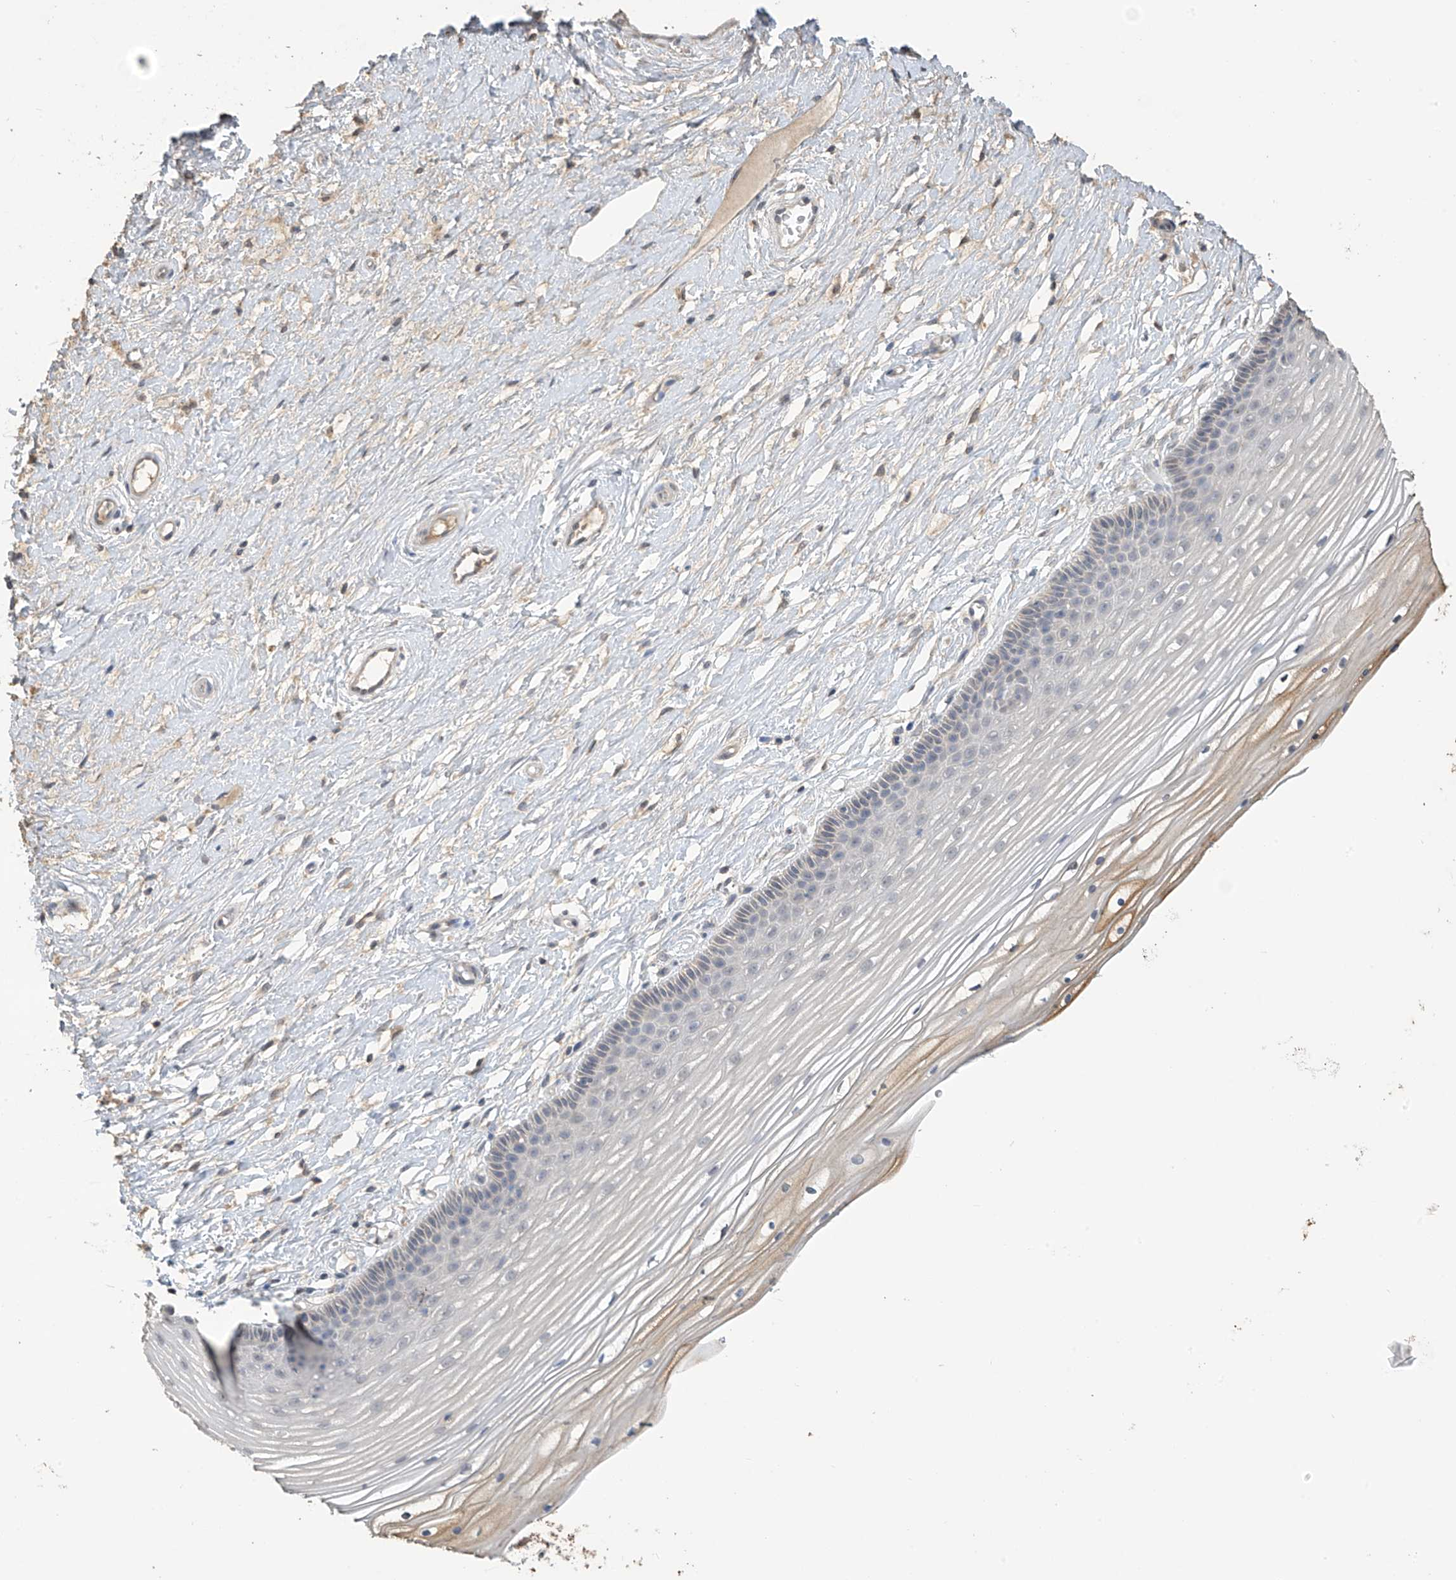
{"staining": {"intensity": "moderate", "quantity": "<25%", "location": "cytoplasmic/membranous"}, "tissue": "vagina", "cell_type": "Squamous epithelial cells", "image_type": "normal", "snomed": [{"axis": "morphology", "description": "Normal tissue, NOS"}, {"axis": "topography", "description": "Vagina"}, {"axis": "topography", "description": "Cervix"}], "caption": "A histopathology image of vagina stained for a protein demonstrates moderate cytoplasmic/membranous brown staining in squamous epithelial cells. The staining was performed using DAB, with brown indicating positive protein expression. Nuclei are stained blue with hematoxylin.", "gene": "SLFN14", "patient": {"sex": "female", "age": 40}}